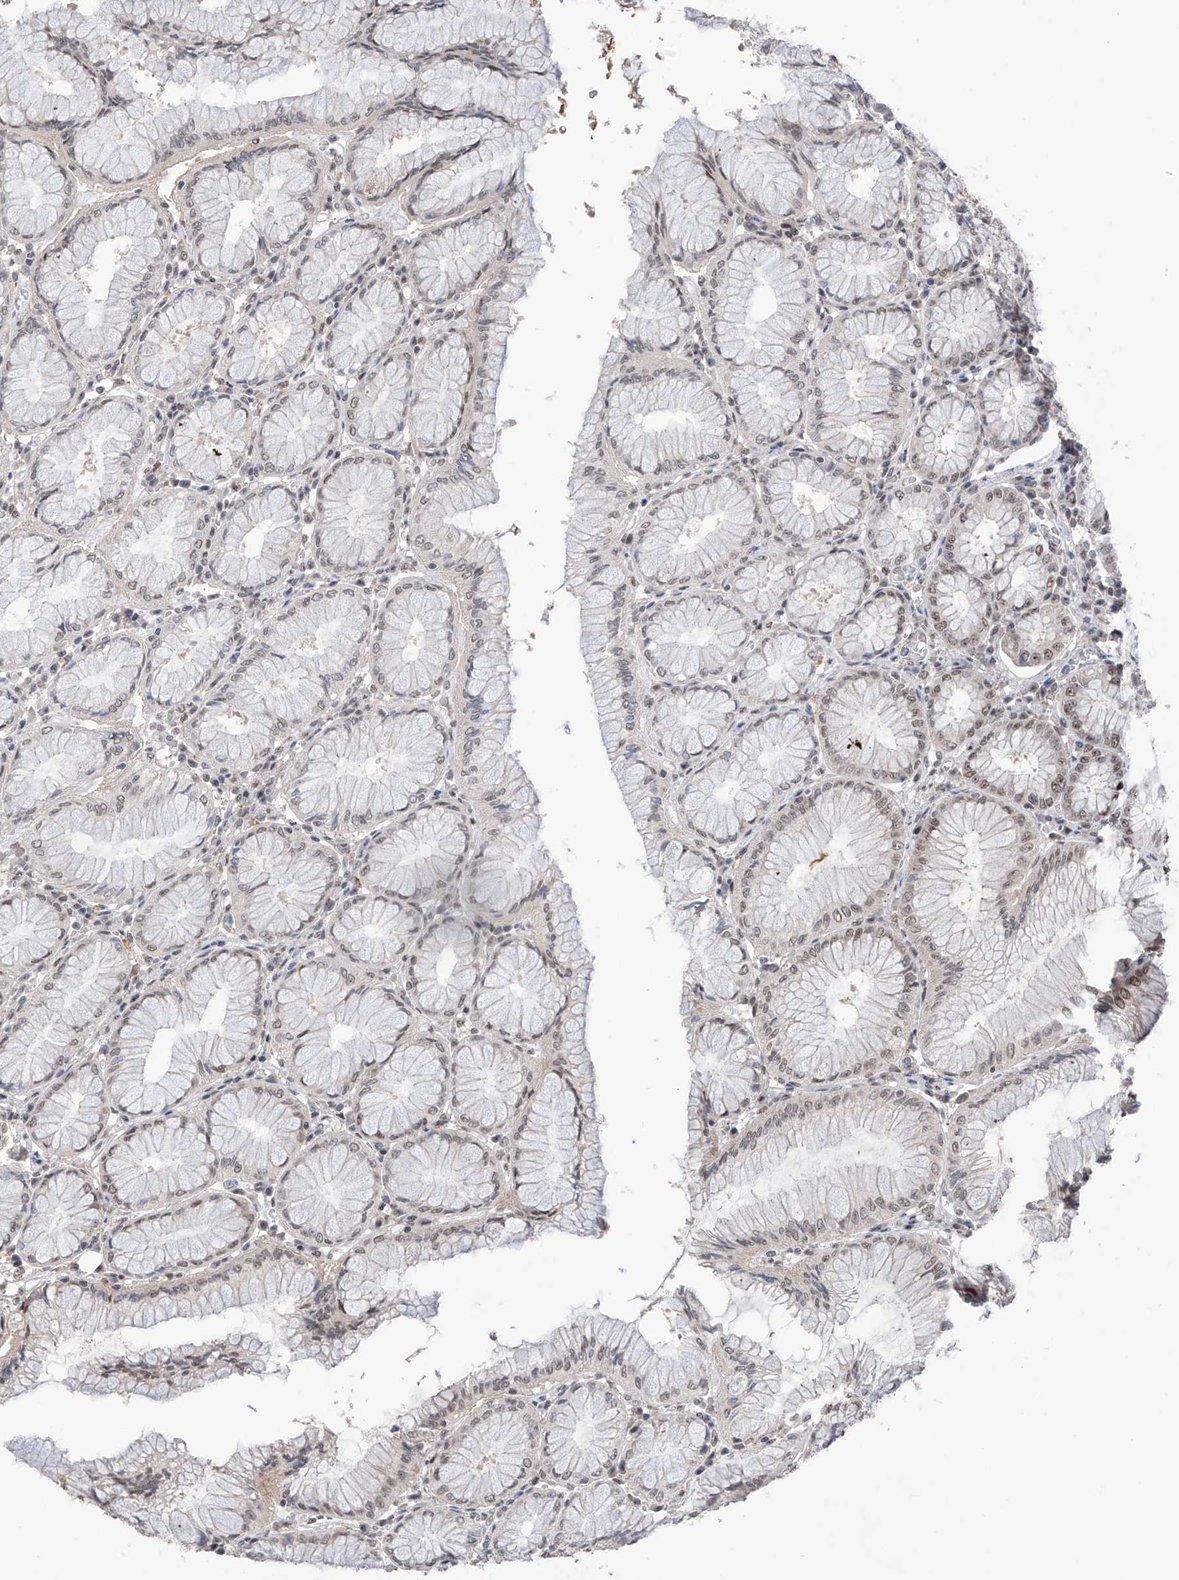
{"staining": {"intensity": "moderate", "quantity": "25%-75%", "location": "cytoplasmic/membranous,nuclear"}, "tissue": "stomach", "cell_type": "Glandular cells", "image_type": "normal", "snomed": [{"axis": "morphology", "description": "Normal tissue, NOS"}, {"axis": "topography", "description": "Stomach, lower"}], "caption": "The micrograph demonstrates immunohistochemical staining of unremarkable stomach. There is moderate cytoplasmic/membranous,nuclear expression is identified in about 25%-75% of glandular cells. Nuclei are stained in blue.", "gene": "C1orf131", "patient": {"sex": "female", "age": 56}}